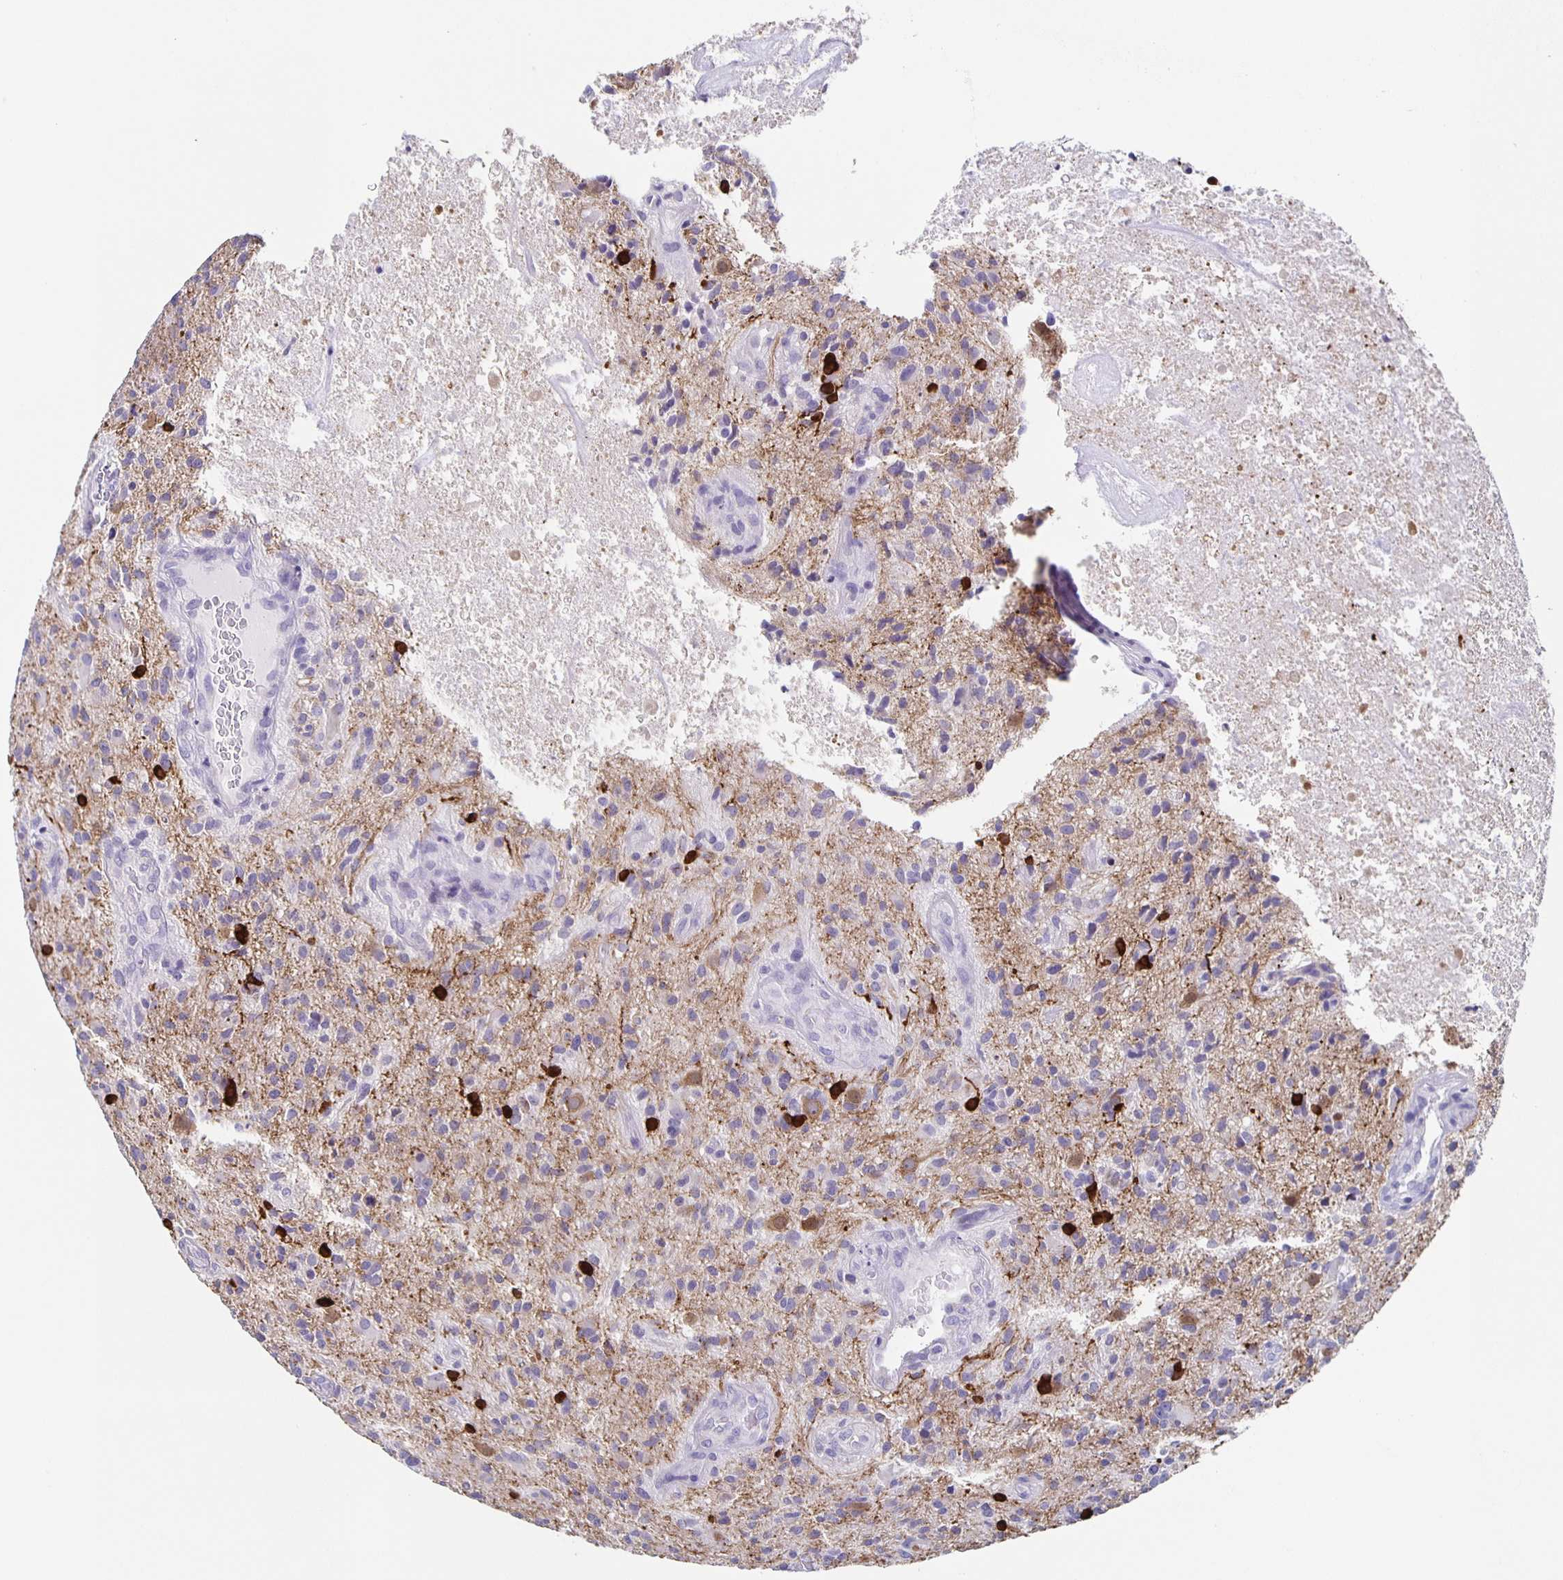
{"staining": {"intensity": "negative", "quantity": "none", "location": "none"}, "tissue": "glioma", "cell_type": "Tumor cells", "image_type": "cancer", "snomed": [{"axis": "morphology", "description": "Glioma, malignant, High grade"}, {"axis": "topography", "description": "Brain"}], "caption": "The histopathology image exhibits no significant expression in tumor cells of glioma.", "gene": "TPPP", "patient": {"sex": "male", "age": 55}}